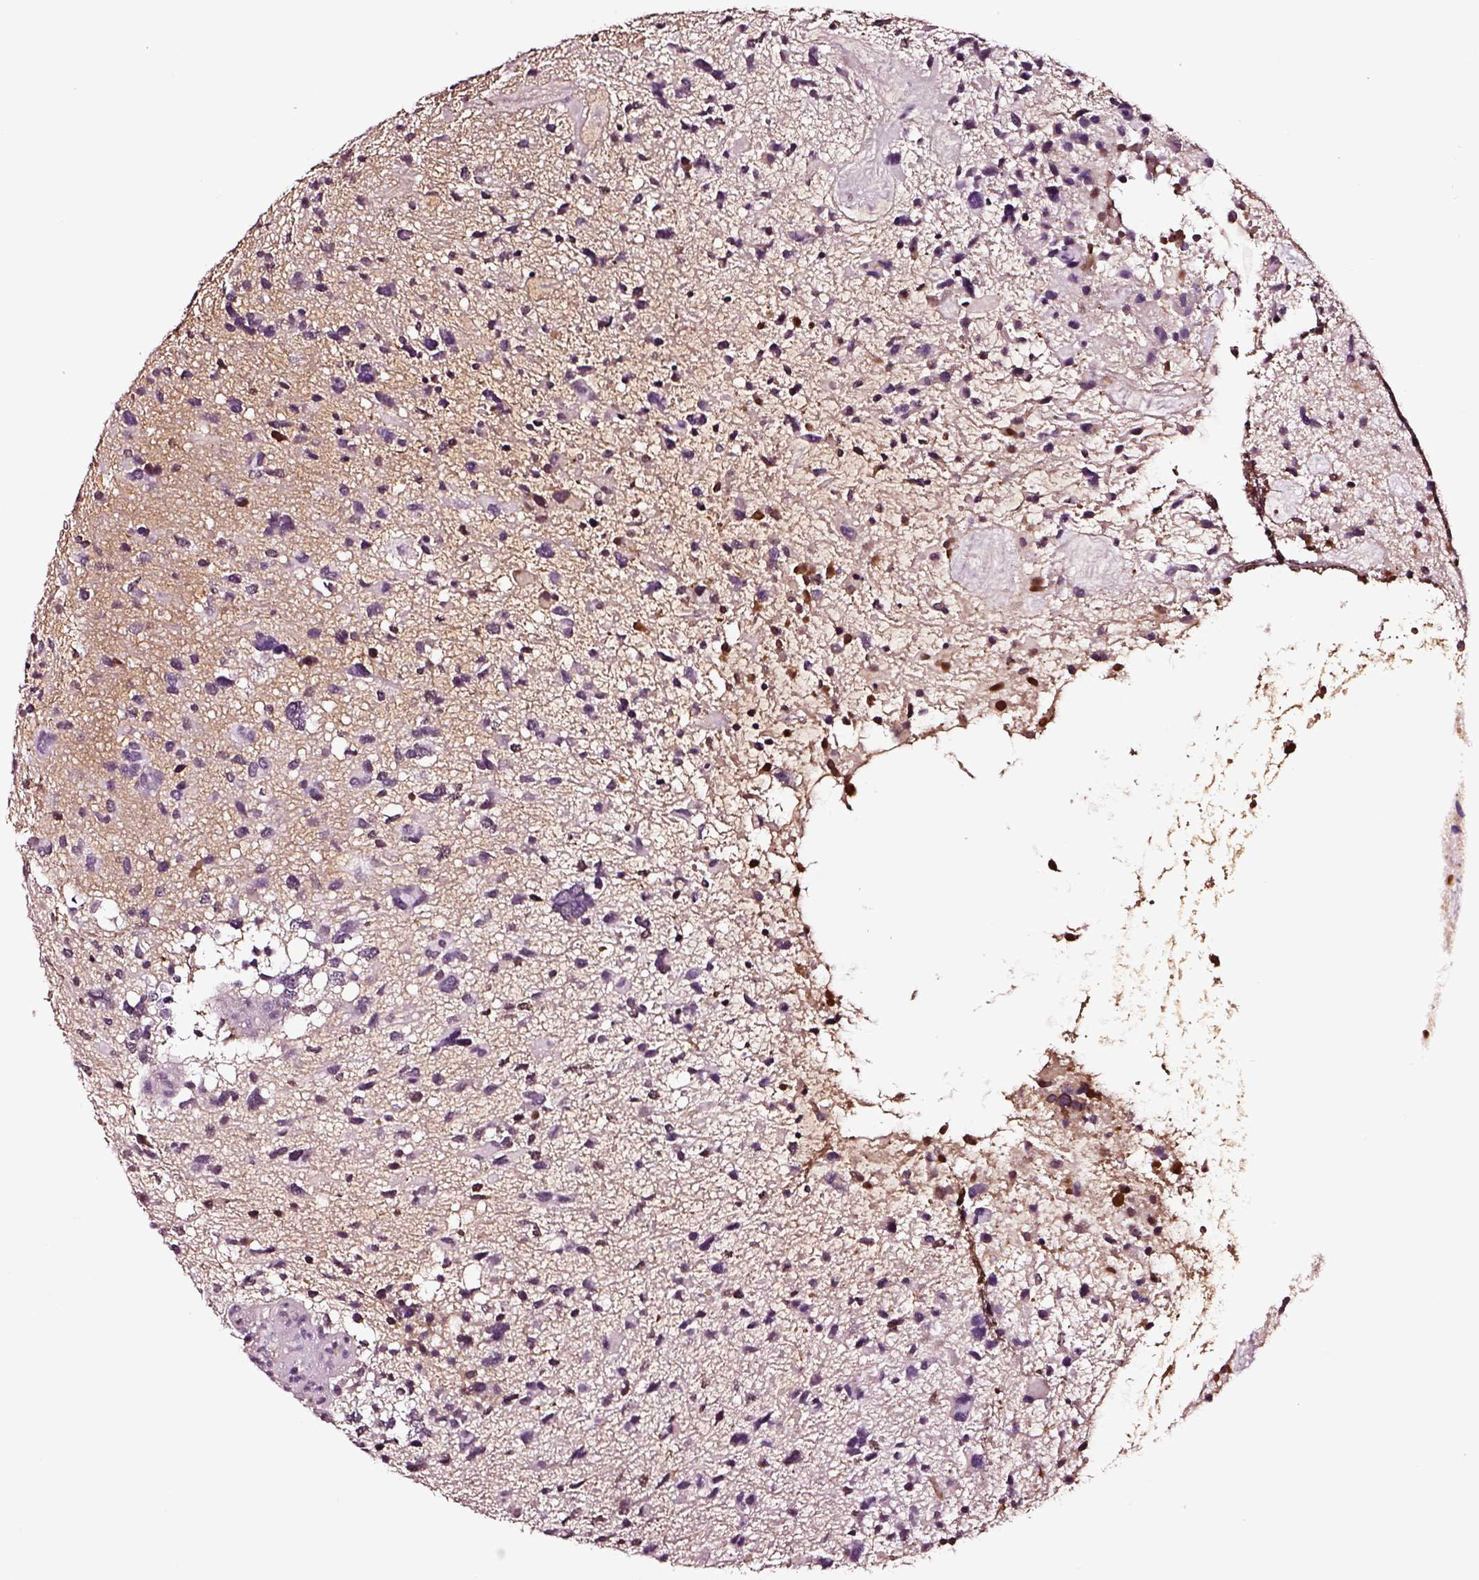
{"staining": {"intensity": "negative", "quantity": "none", "location": "none"}, "tissue": "glioma", "cell_type": "Tumor cells", "image_type": "cancer", "snomed": [{"axis": "morphology", "description": "Glioma, malignant, High grade"}, {"axis": "topography", "description": "Brain"}], "caption": "Tumor cells show no significant staining in glioma.", "gene": "TF", "patient": {"sex": "female", "age": 11}}